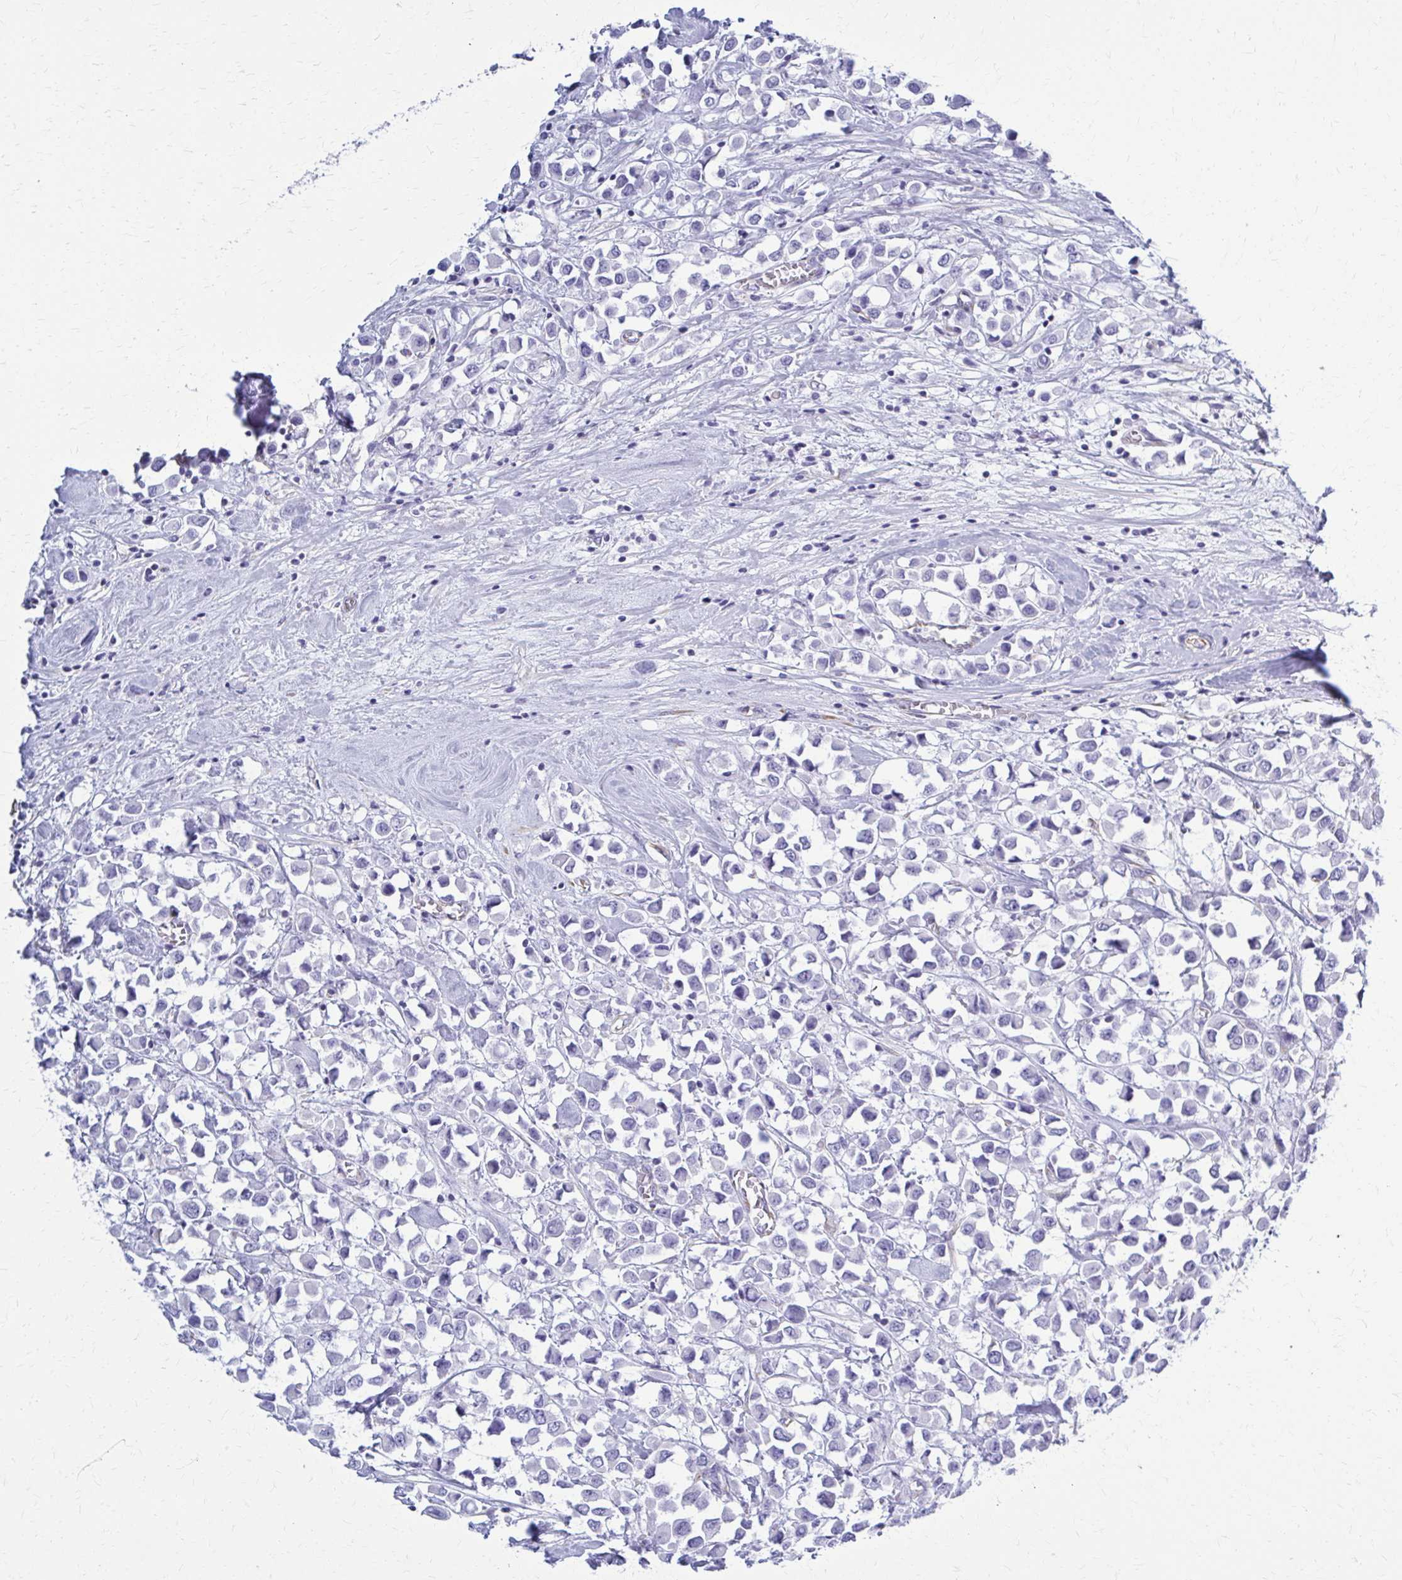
{"staining": {"intensity": "negative", "quantity": "none", "location": "none"}, "tissue": "breast cancer", "cell_type": "Tumor cells", "image_type": "cancer", "snomed": [{"axis": "morphology", "description": "Duct carcinoma"}, {"axis": "topography", "description": "Breast"}], "caption": "Immunohistochemical staining of human breast invasive ductal carcinoma shows no significant expression in tumor cells.", "gene": "GFAP", "patient": {"sex": "female", "age": 61}}